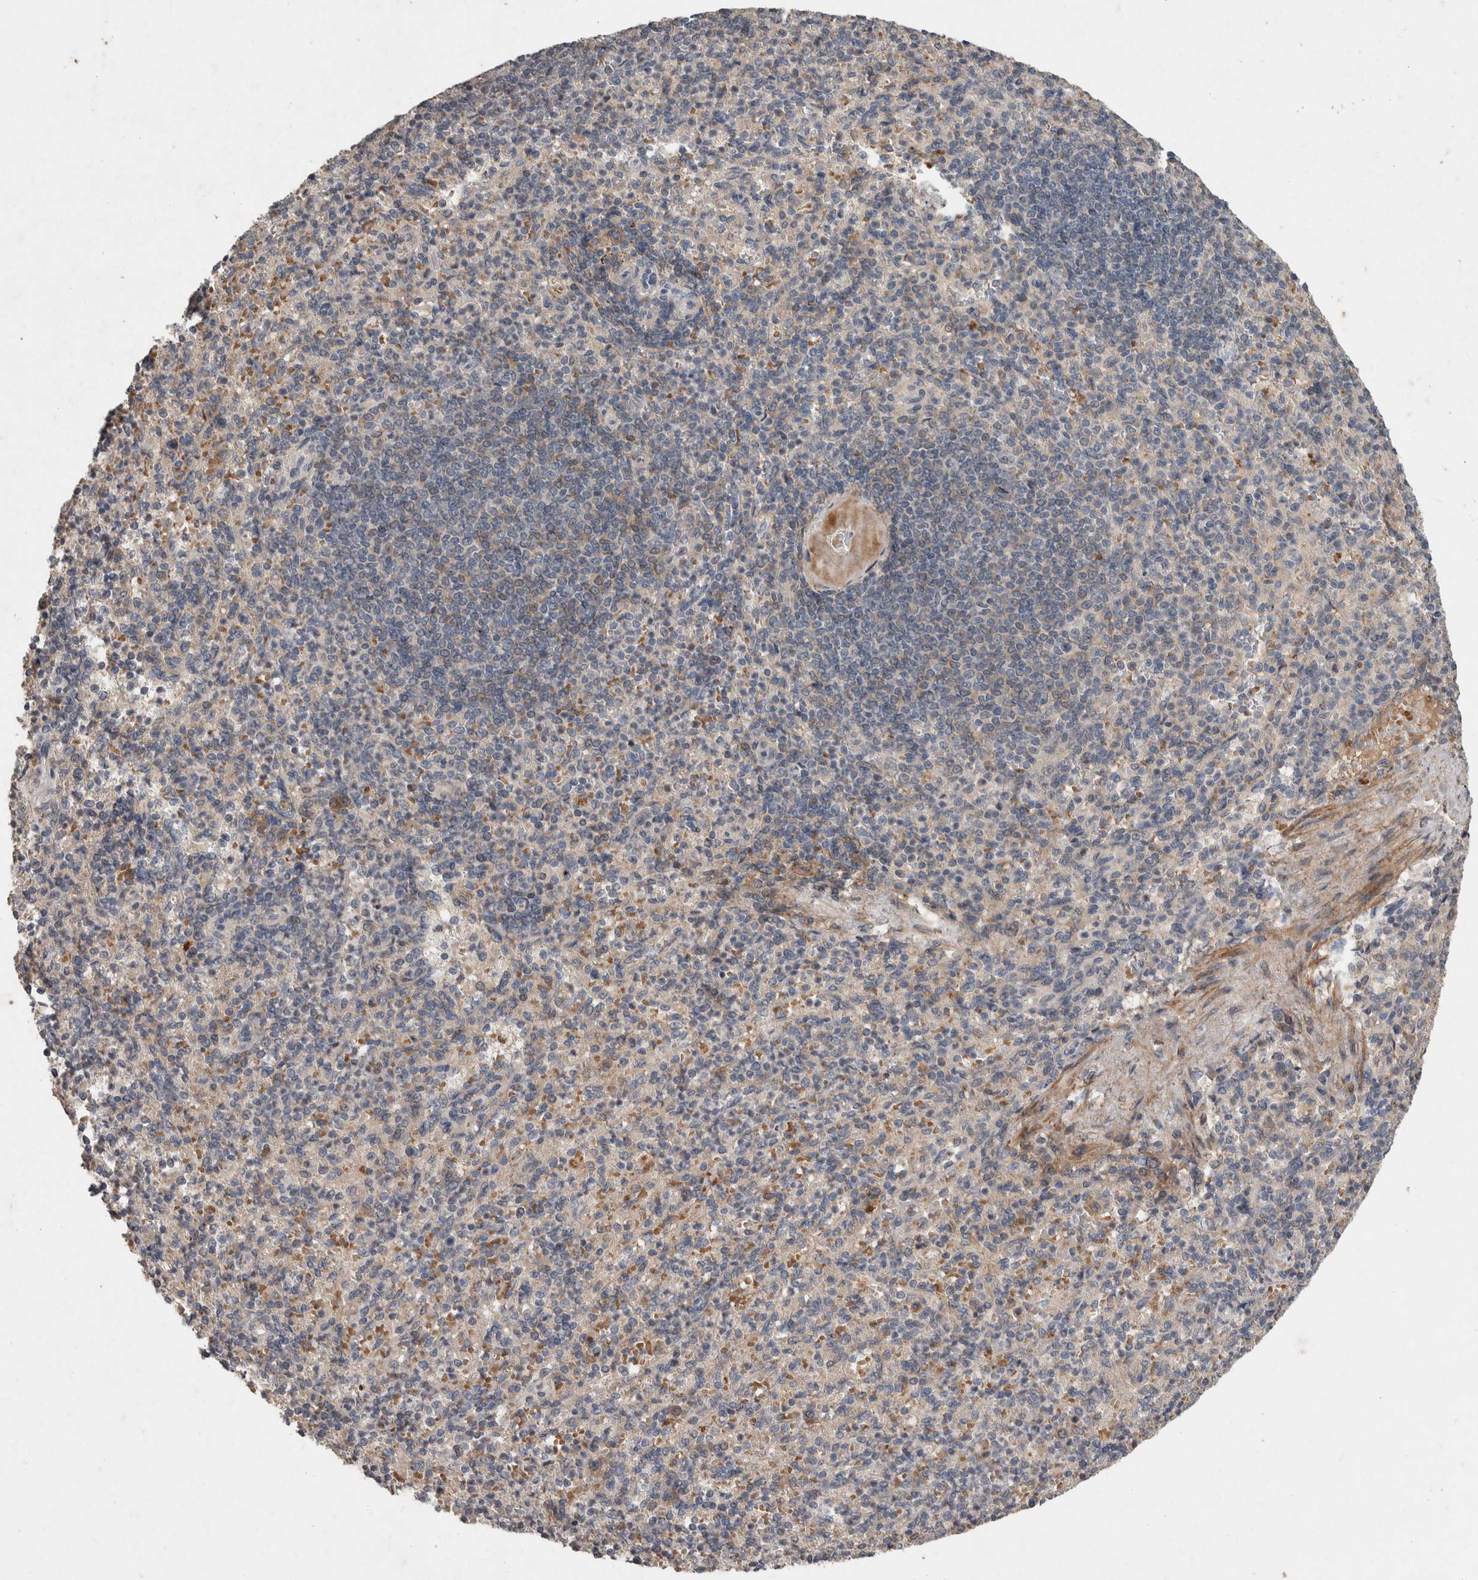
{"staining": {"intensity": "negative", "quantity": "none", "location": "none"}, "tissue": "spleen", "cell_type": "Cells in red pulp", "image_type": "normal", "snomed": [{"axis": "morphology", "description": "Normal tissue, NOS"}, {"axis": "topography", "description": "Spleen"}], "caption": "DAB immunohistochemical staining of benign spleen demonstrates no significant staining in cells in red pulp. Nuclei are stained in blue.", "gene": "CHRM3", "patient": {"sex": "female", "age": 74}}